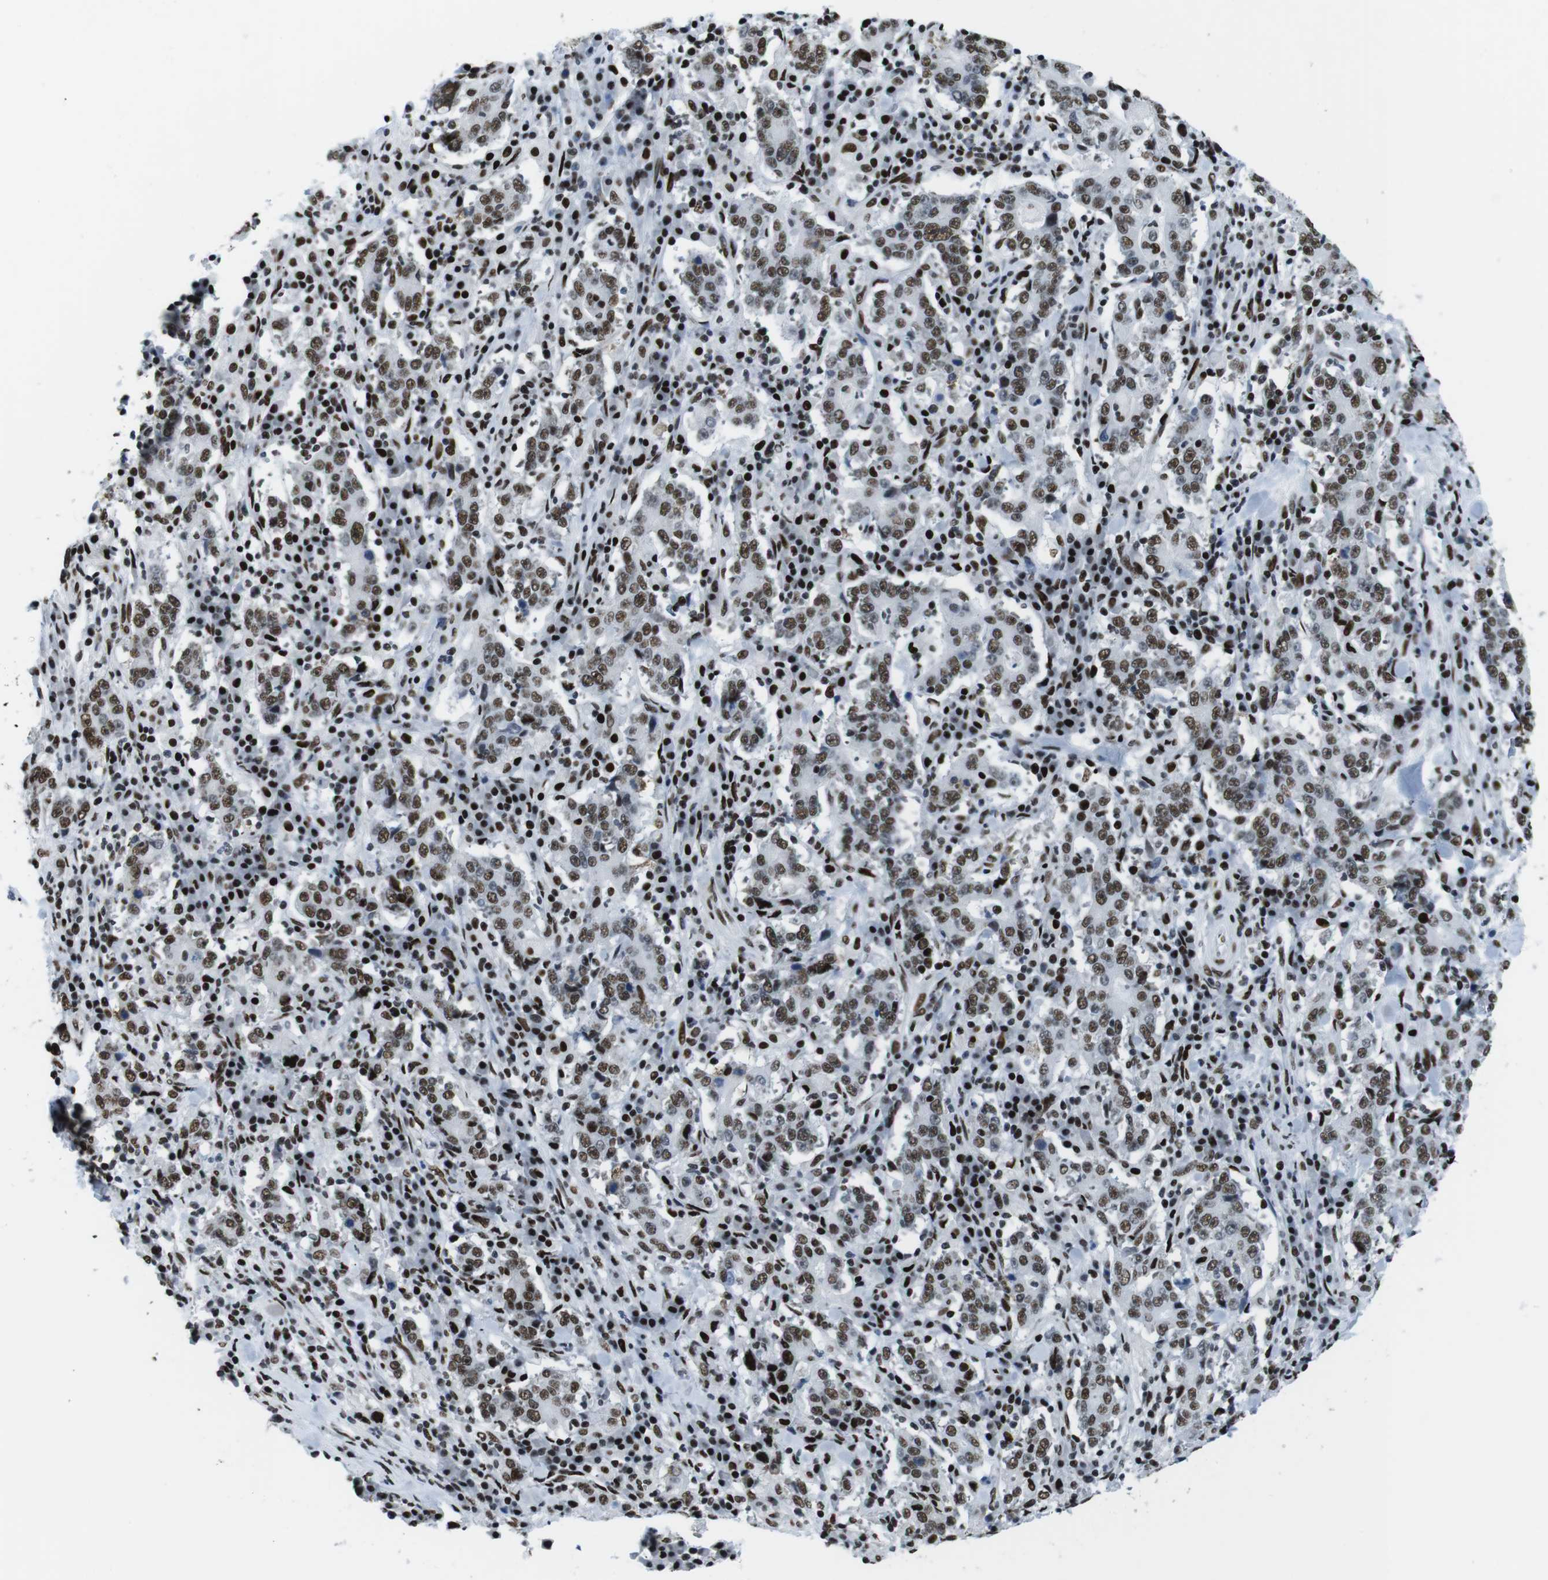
{"staining": {"intensity": "moderate", "quantity": ">75%", "location": "nuclear"}, "tissue": "stomach cancer", "cell_type": "Tumor cells", "image_type": "cancer", "snomed": [{"axis": "morphology", "description": "Normal tissue, NOS"}, {"axis": "morphology", "description": "Adenocarcinoma, NOS"}, {"axis": "topography", "description": "Stomach, upper"}, {"axis": "topography", "description": "Stomach"}], "caption": "Protein positivity by immunohistochemistry displays moderate nuclear staining in approximately >75% of tumor cells in stomach adenocarcinoma. (Stains: DAB in brown, nuclei in blue, Microscopy: brightfield microscopy at high magnification).", "gene": "CITED2", "patient": {"sex": "male", "age": 59}}